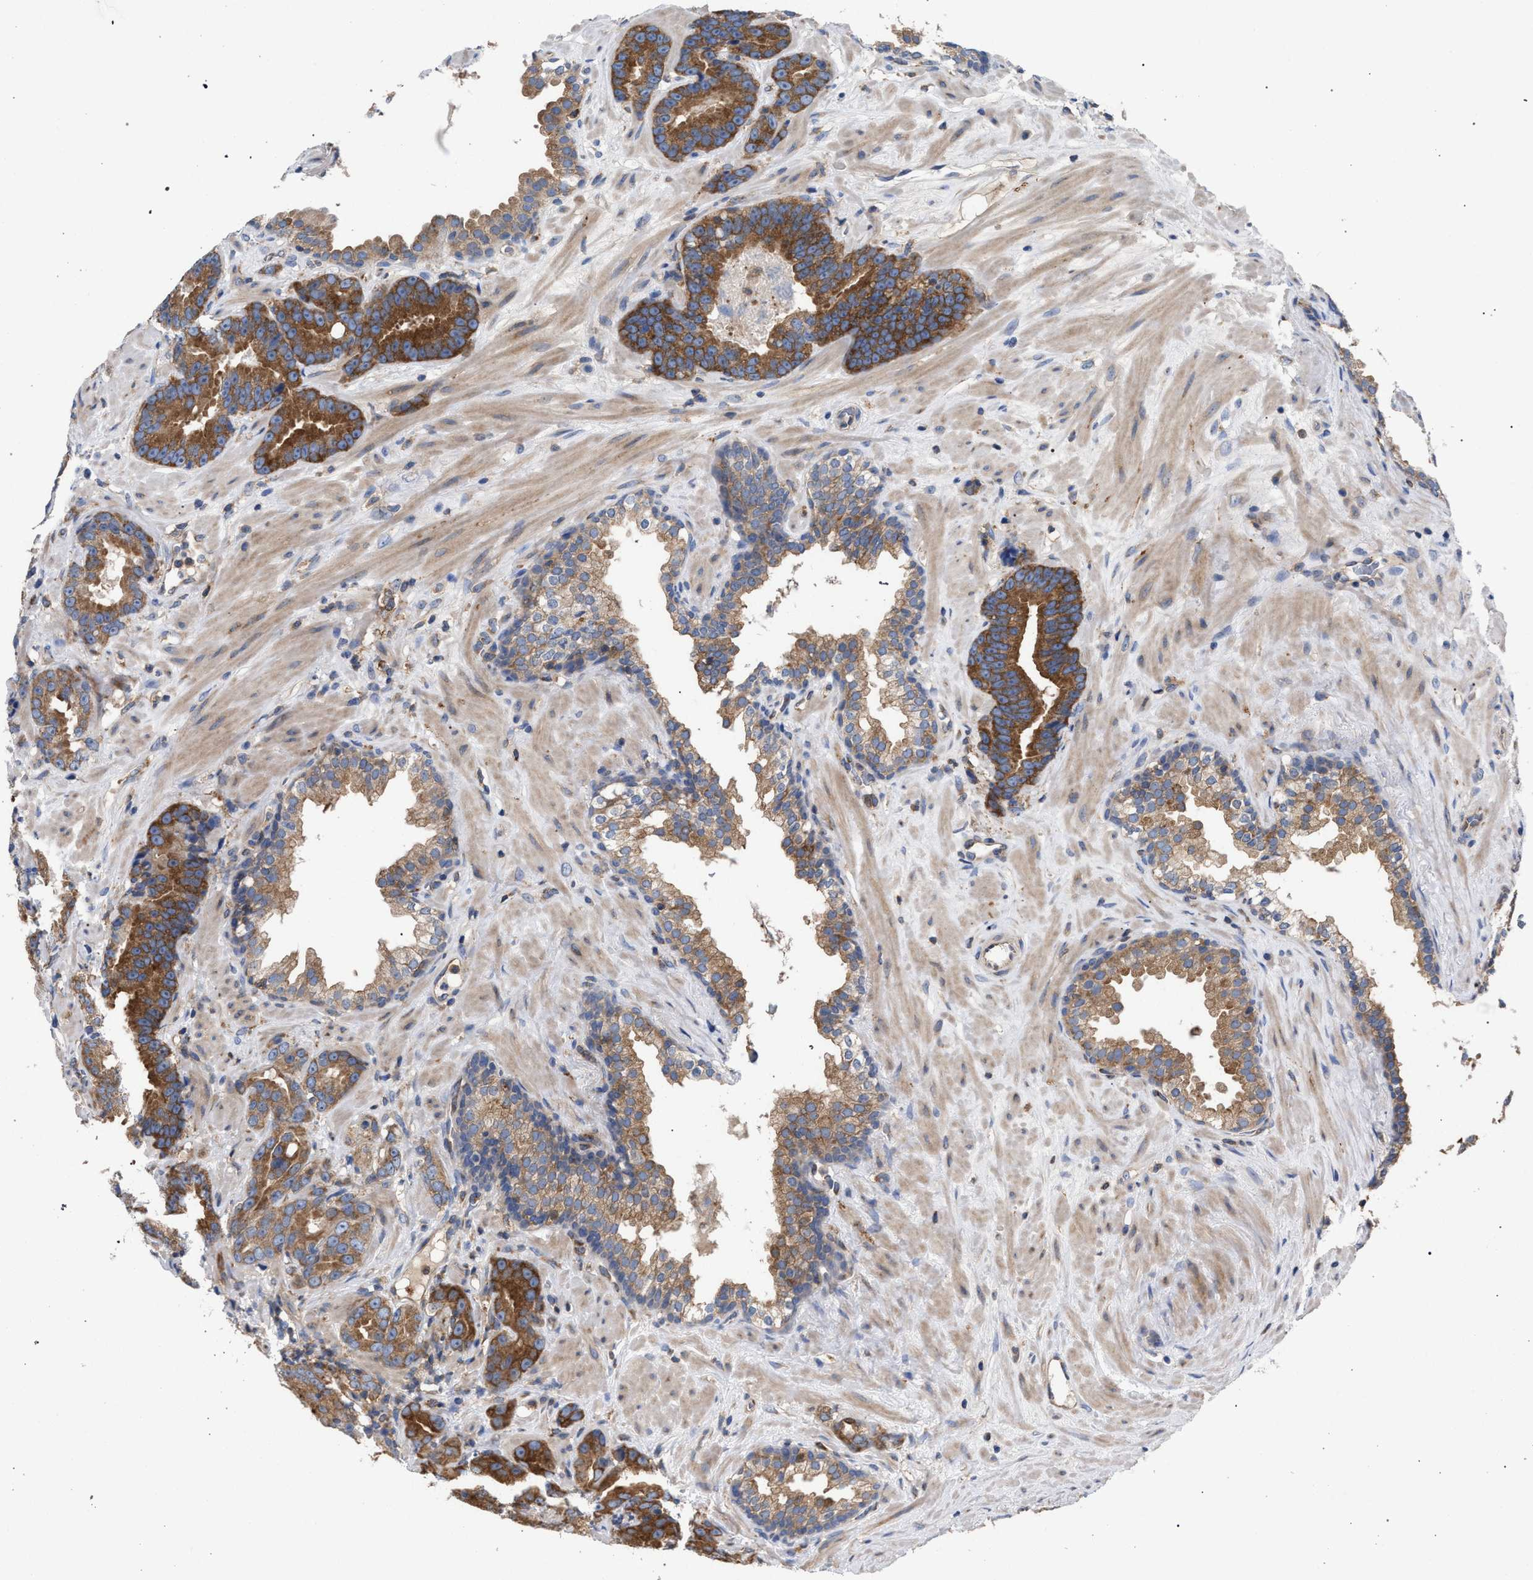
{"staining": {"intensity": "strong", "quantity": ">75%", "location": "cytoplasmic/membranous"}, "tissue": "prostate cancer", "cell_type": "Tumor cells", "image_type": "cancer", "snomed": [{"axis": "morphology", "description": "Adenocarcinoma, Low grade"}, {"axis": "topography", "description": "Prostate"}], "caption": "Low-grade adenocarcinoma (prostate) stained with a protein marker demonstrates strong staining in tumor cells.", "gene": "CDR2L", "patient": {"sex": "male", "age": 59}}